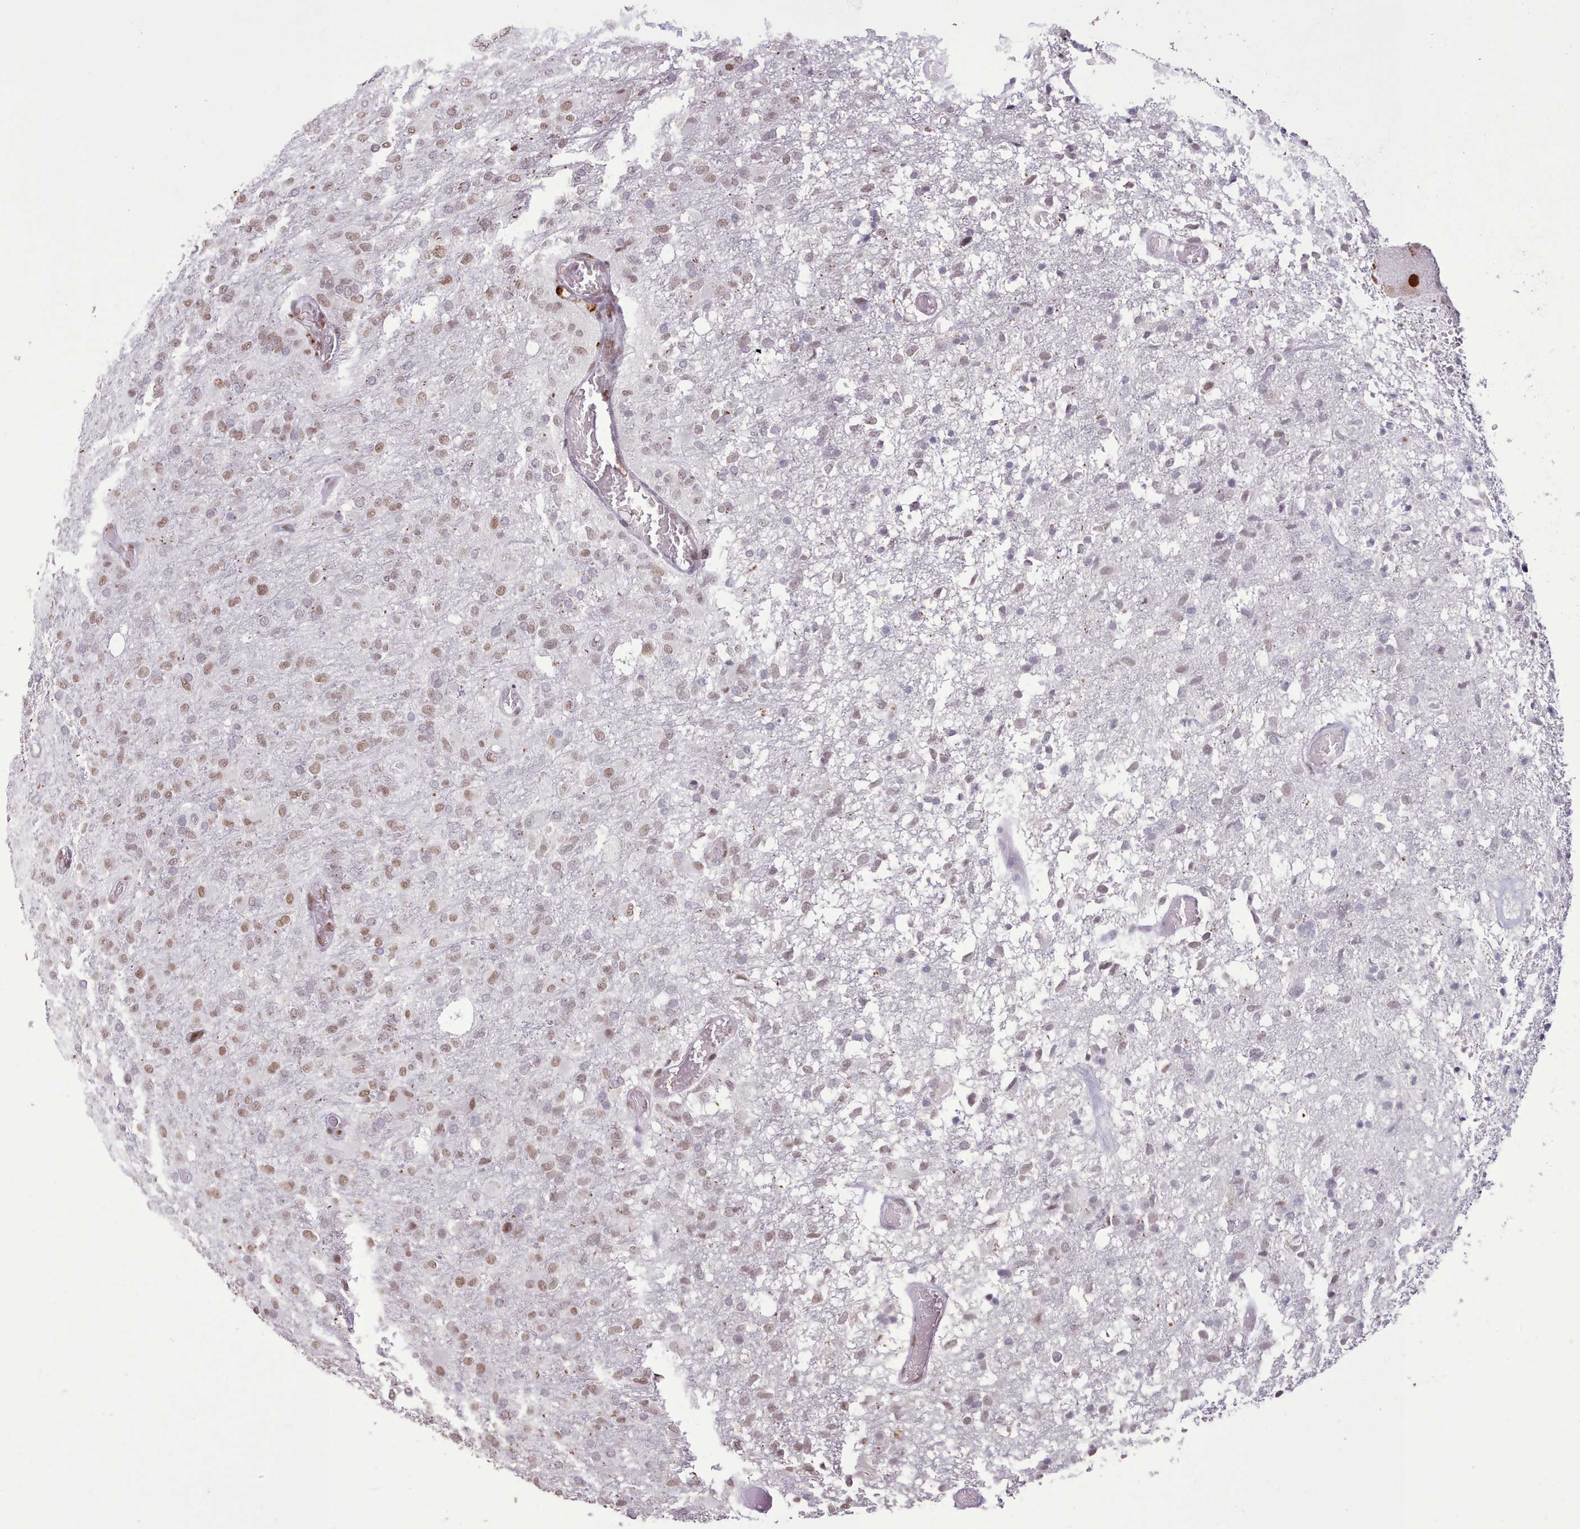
{"staining": {"intensity": "moderate", "quantity": "<25%", "location": "nuclear"}, "tissue": "glioma", "cell_type": "Tumor cells", "image_type": "cancer", "snomed": [{"axis": "morphology", "description": "Glioma, malignant, High grade"}, {"axis": "topography", "description": "Brain"}], "caption": "A brown stain labels moderate nuclear staining of a protein in human high-grade glioma (malignant) tumor cells. (DAB (3,3'-diaminobenzidine) IHC, brown staining for protein, blue staining for nuclei).", "gene": "TAF15", "patient": {"sex": "female", "age": 74}}